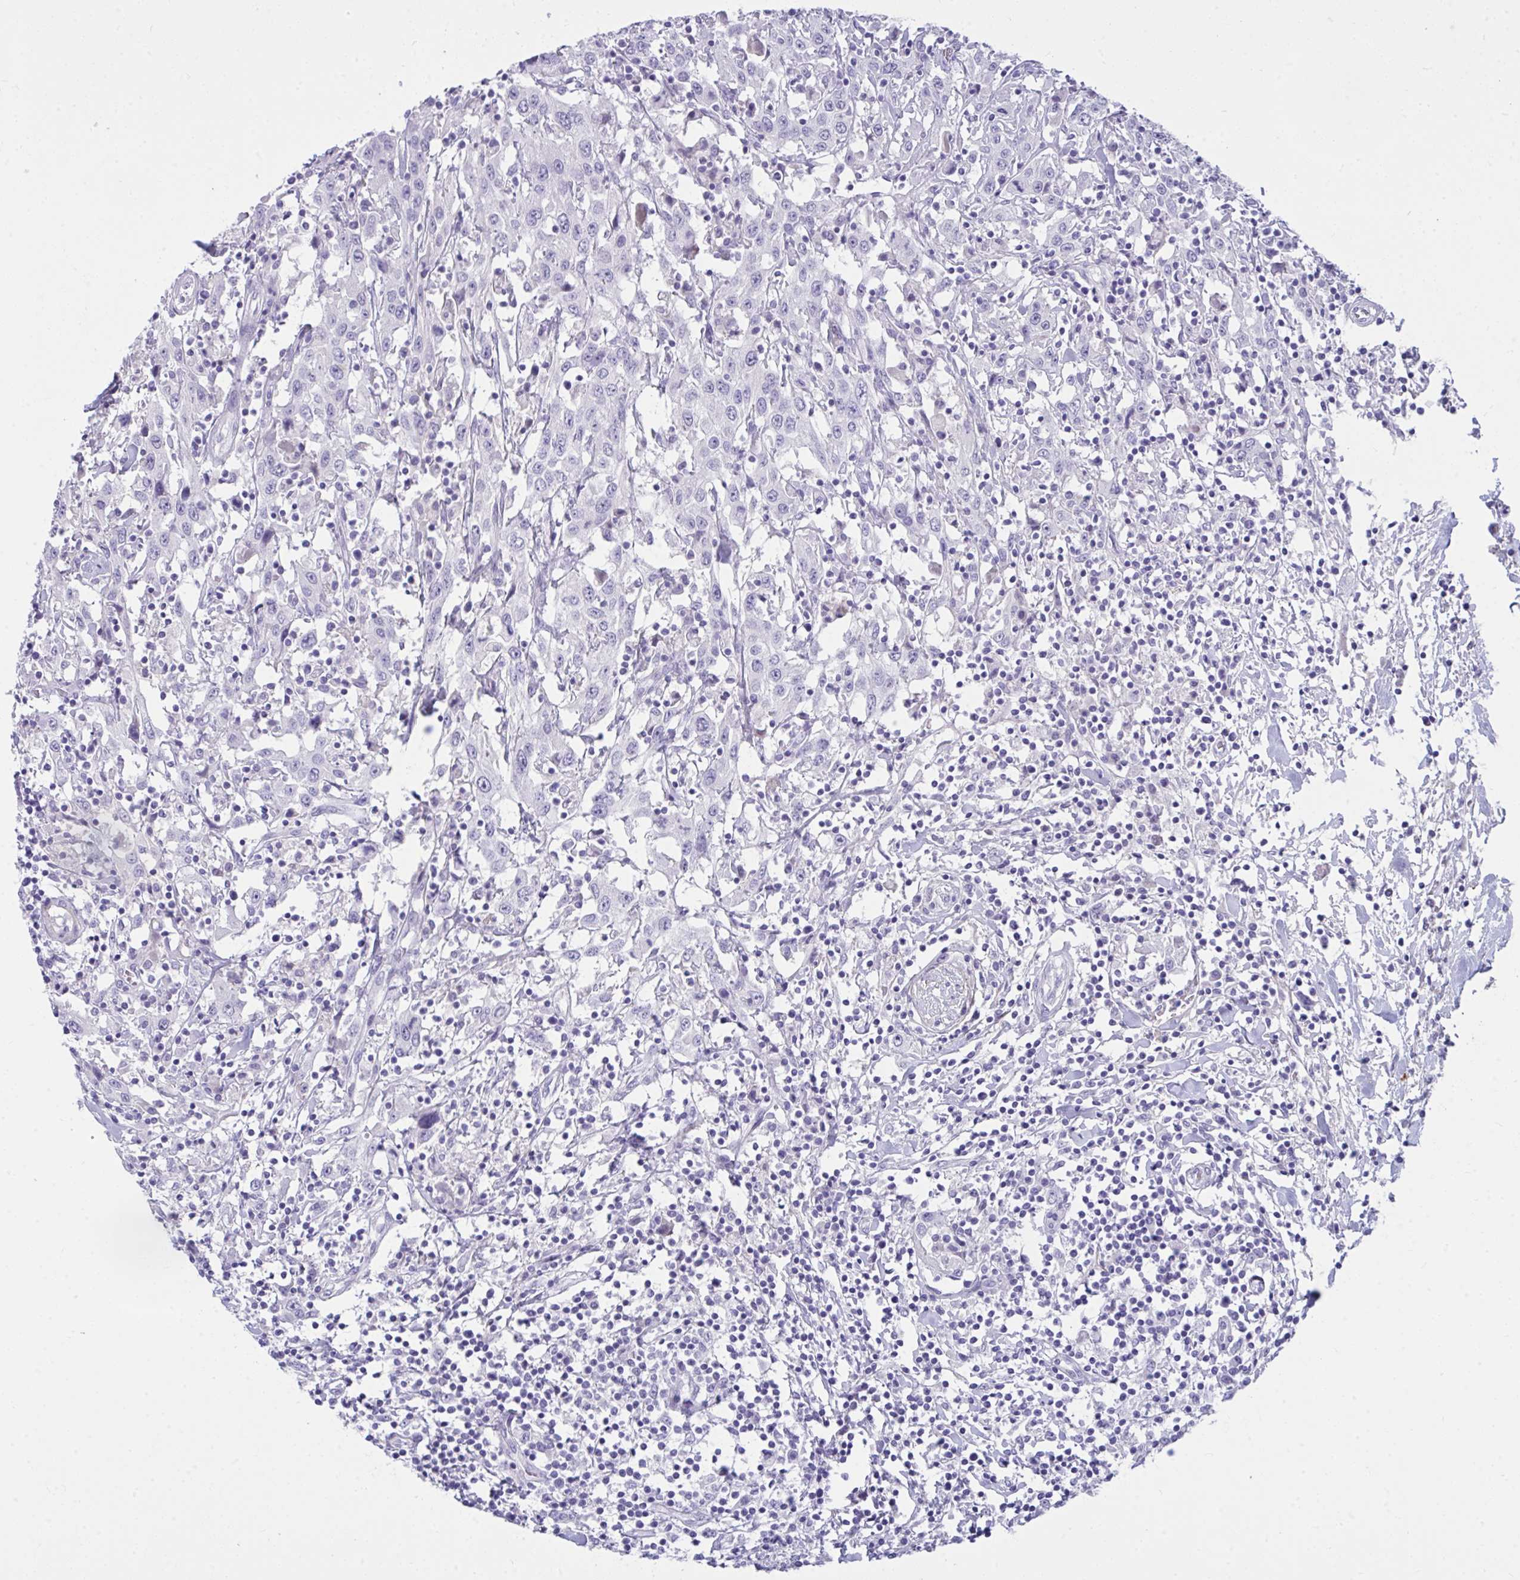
{"staining": {"intensity": "negative", "quantity": "none", "location": "none"}, "tissue": "urothelial cancer", "cell_type": "Tumor cells", "image_type": "cancer", "snomed": [{"axis": "morphology", "description": "Urothelial carcinoma, High grade"}, {"axis": "topography", "description": "Urinary bladder"}], "caption": "Immunohistochemistry image of human high-grade urothelial carcinoma stained for a protein (brown), which reveals no positivity in tumor cells.", "gene": "PIGZ", "patient": {"sex": "male", "age": 61}}